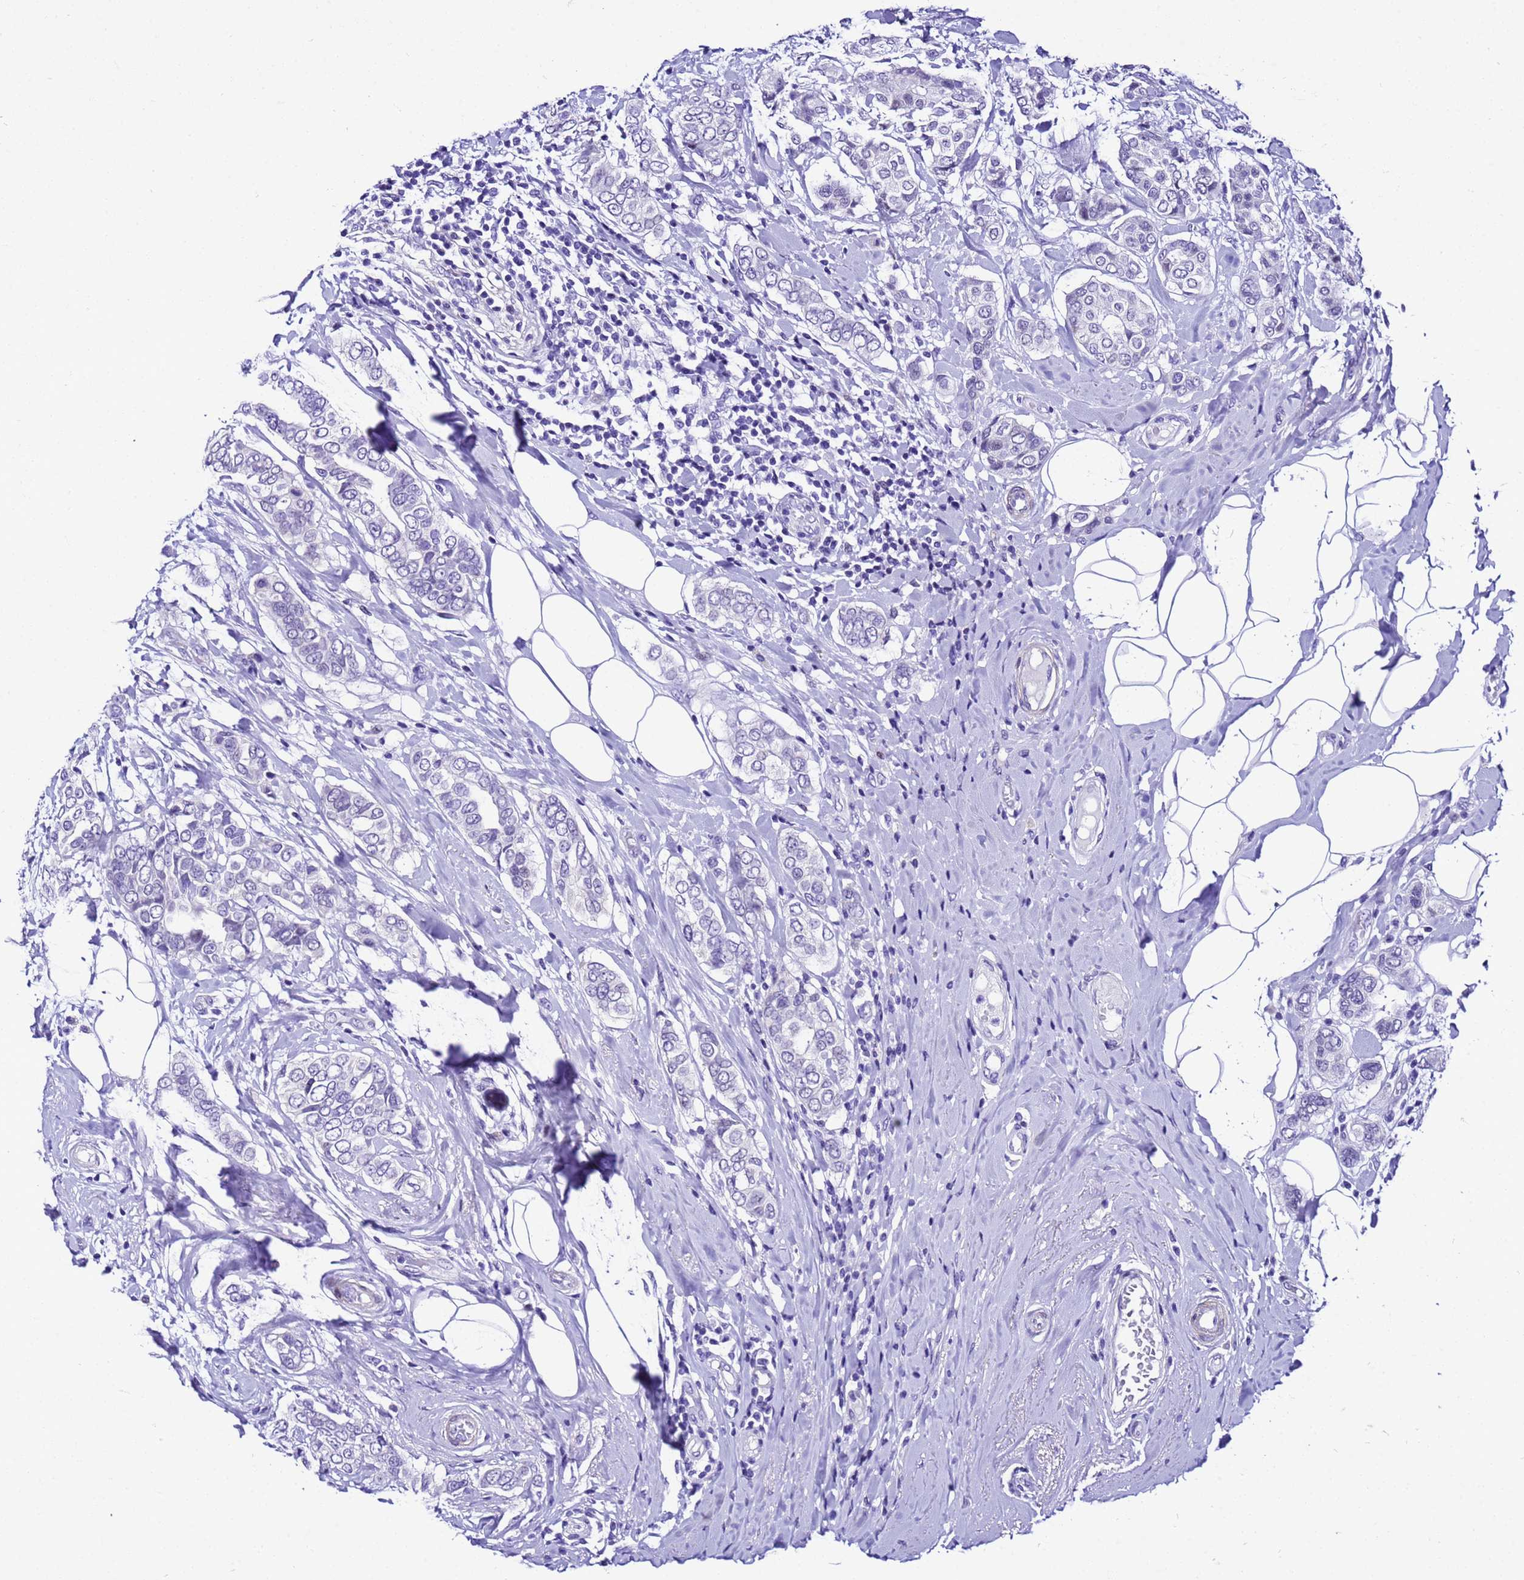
{"staining": {"intensity": "negative", "quantity": "none", "location": "none"}, "tissue": "breast cancer", "cell_type": "Tumor cells", "image_type": "cancer", "snomed": [{"axis": "morphology", "description": "Lobular carcinoma"}, {"axis": "topography", "description": "Breast"}], "caption": "Micrograph shows no protein staining in tumor cells of breast lobular carcinoma tissue. (DAB immunohistochemistry visualized using brightfield microscopy, high magnification).", "gene": "ZNF417", "patient": {"sex": "female", "age": 51}}